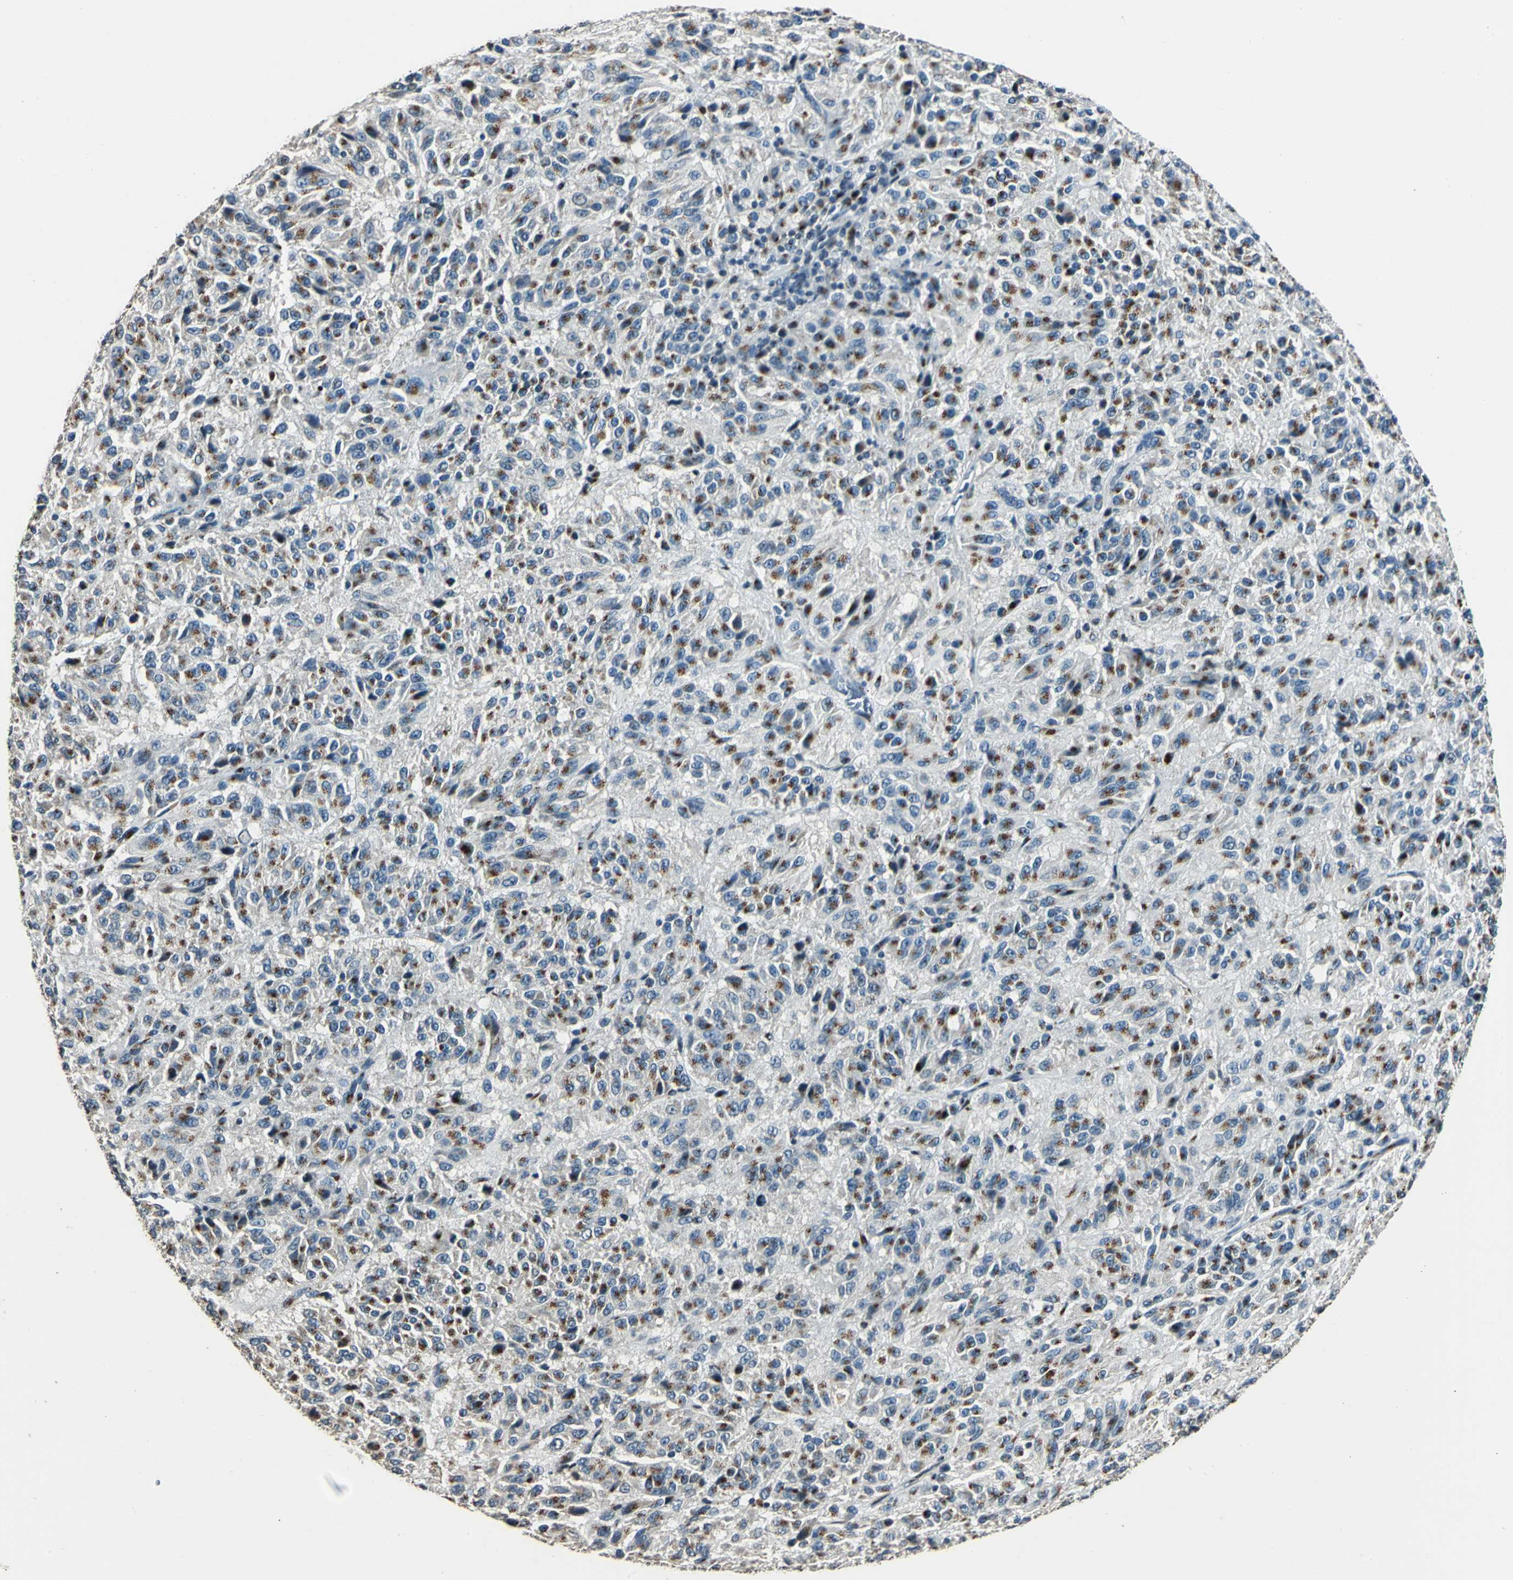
{"staining": {"intensity": "moderate", "quantity": ">75%", "location": "cytoplasmic/membranous"}, "tissue": "melanoma", "cell_type": "Tumor cells", "image_type": "cancer", "snomed": [{"axis": "morphology", "description": "Malignant melanoma, Metastatic site"}, {"axis": "topography", "description": "Lung"}], "caption": "IHC of malignant melanoma (metastatic site) displays medium levels of moderate cytoplasmic/membranous positivity in about >75% of tumor cells. Nuclei are stained in blue.", "gene": "TMEM115", "patient": {"sex": "male", "age": 64}}